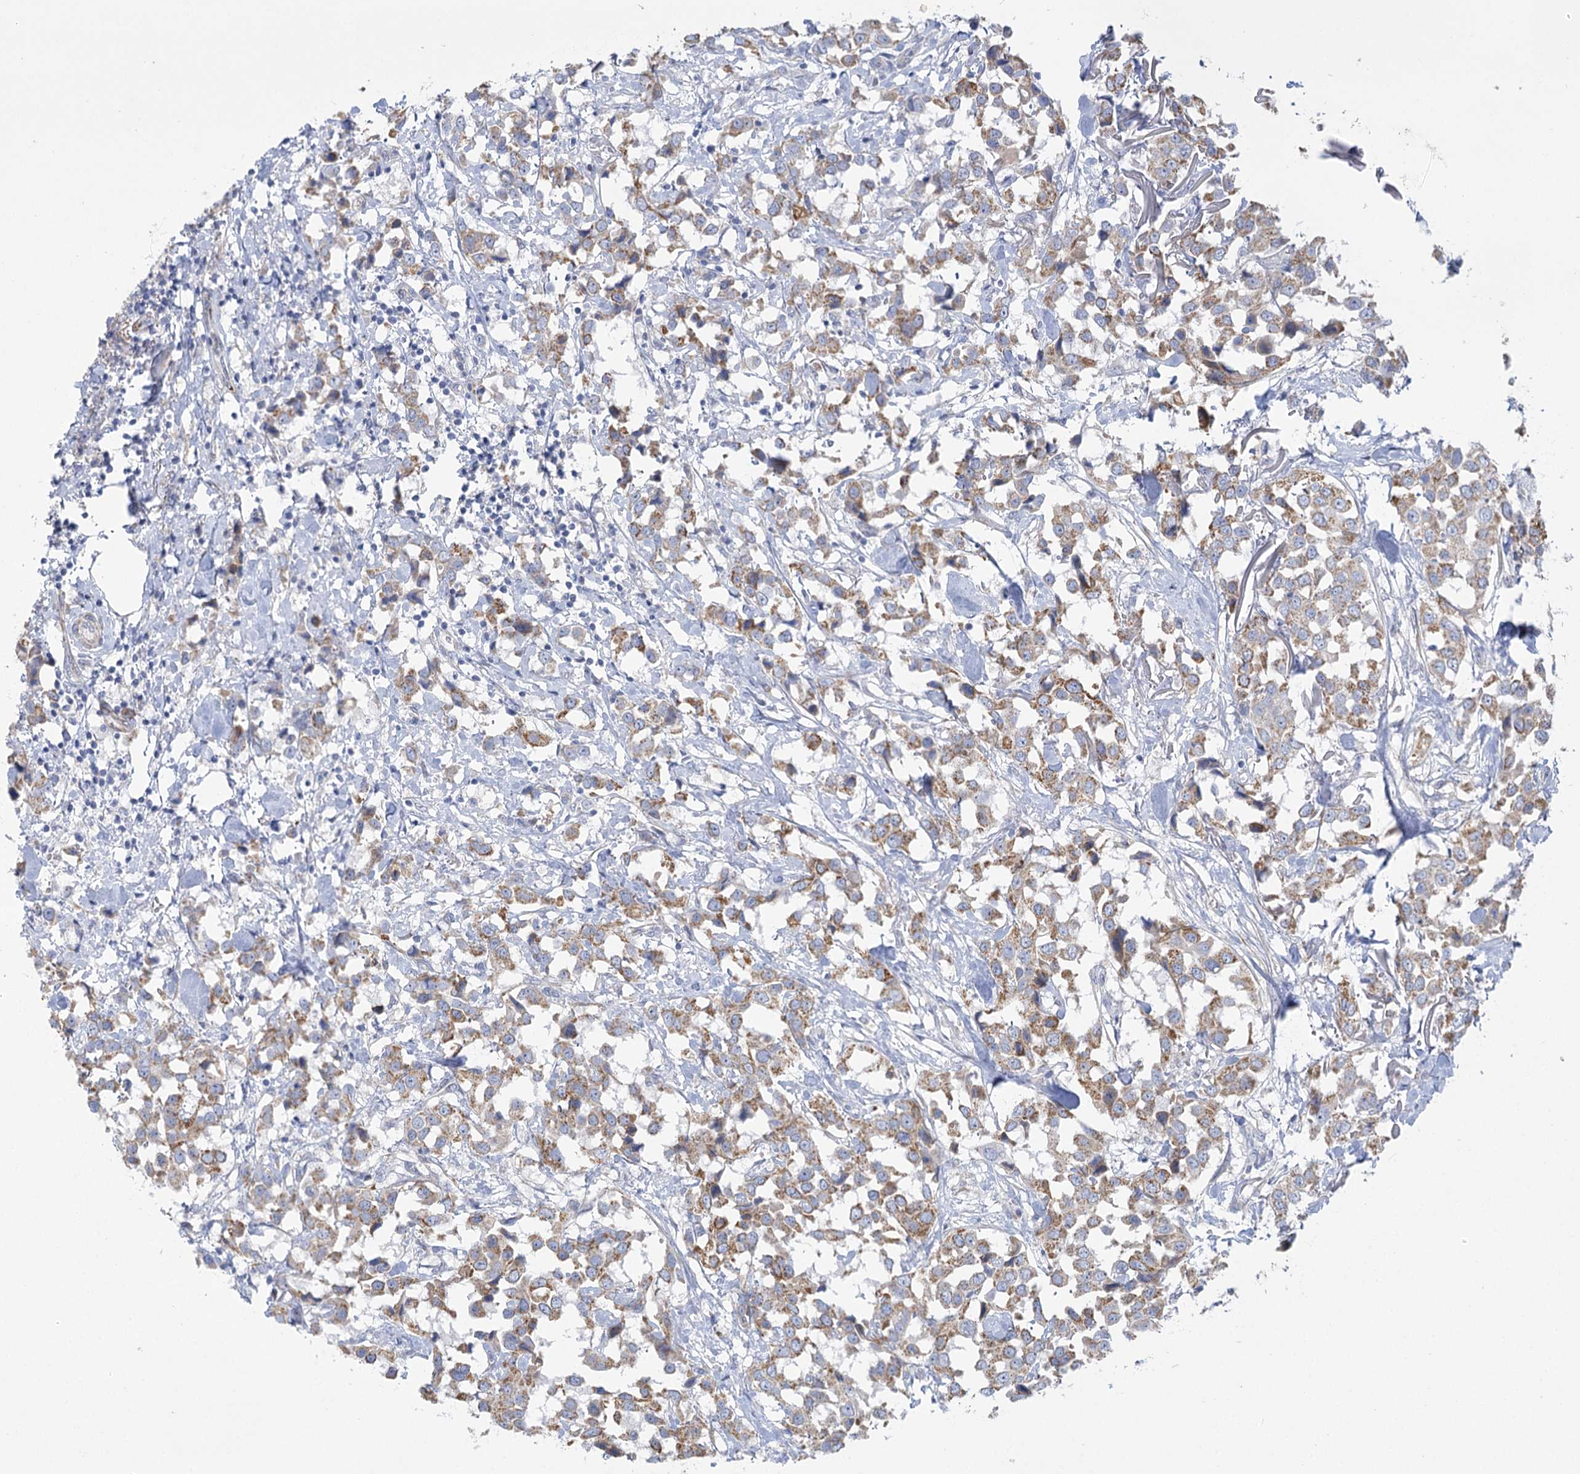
{"staining": {"intensity": "moderate", "quantity": ">75%", "location": "cytoplasmic/membranous"}, "tissue": "breast cancer", "cell_type": "Tumor cells", "image_type": "cancer", "snomed": [{"axis": "morphology", "description": "Duct carcinoma"}, {"axis": "topography", "description": "Breast"}], "caption": "This histopathology image shows breast intraductal carcinoma stained with IHC to label a protein in brown. The cytoplasmic/membranous of tumor cells show moderate positivity for the protein. Nuclei are counter-stained blue.", "gene": "DHTKD1", "patient": {"sex": "female", "age": 80}}